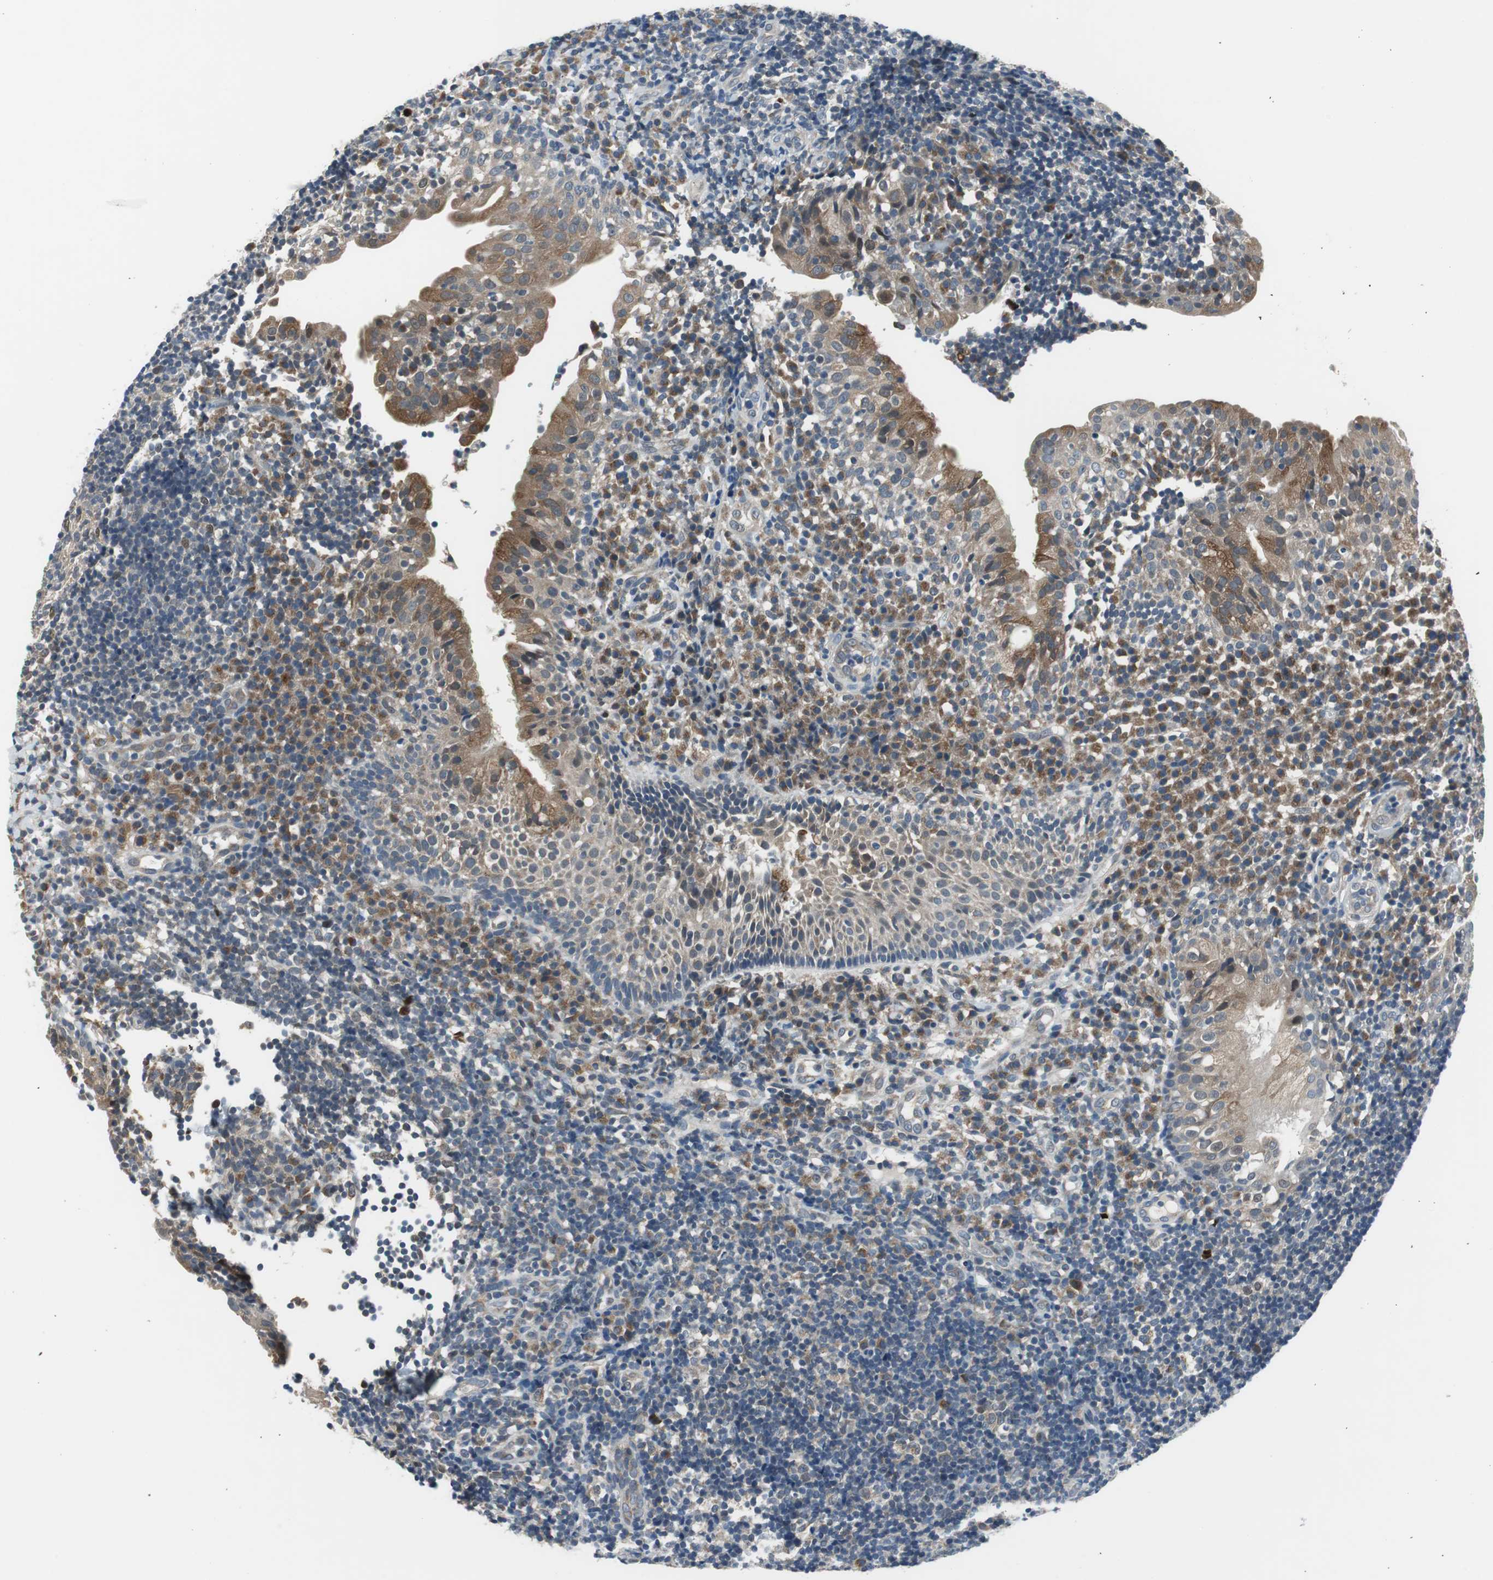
{"staining": {"intensity": "moderate", "quantity": "<25%", "location": "nuclear"}, "tissue": "tonsil", "cell_type": "Germinal center cells", "image_type": "normal", "snomed": [{"axis": "morphology", "description": "Normal tissue, NOS"}, {"axis": "topography", "description": "Tonsil"}], "caption": "Germinal center cells show low levels of moderate nuclear staining in approximately <25% of cells in unremarkable tonsil.", "gene": "PLAA", "patient": {"sex": "female", "age": 40}}